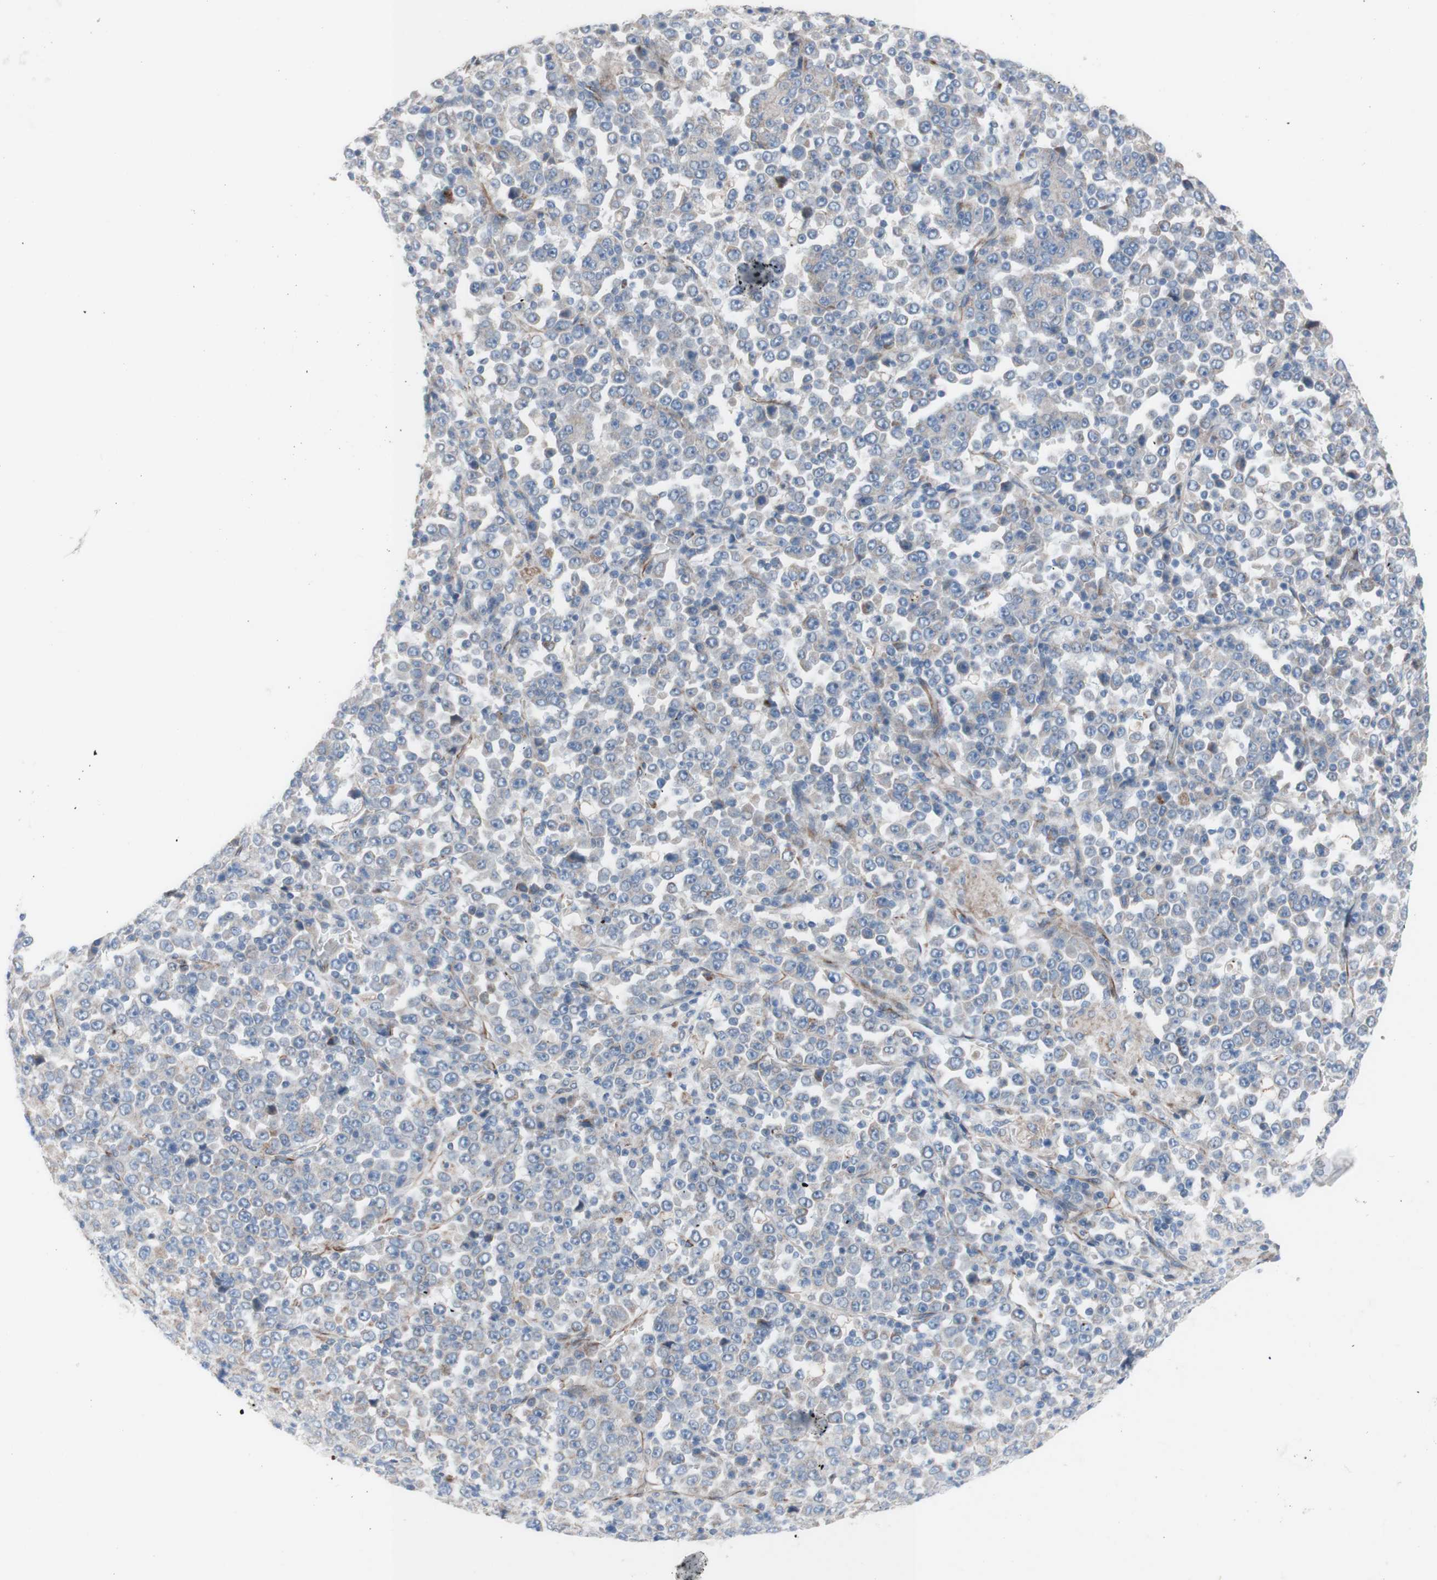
{"staining": {"intensity": "weak", "quantity": "<25%", "location": "cytoplasmic/membranous"}, "tissue": "stomach cancer", "cell_type": "Tumor cells", "image_type": "cancer", "snomed": [{"axis": "morphology", "description": "Normal tissue, NOS"}, {"axis": "morphology", "description": "Adenocarcinoma, NOS"}, {"axis": "topography", "description": "Stomach, upper"}, {"axis": "topography", "description": "Stomach"}], "caption": "This is an IHC image of human stomach adenocarcinoma. There is no positivity in tumor cells.", "gene": "AGPAT5", "patient": {"sex": "male", "age": 59}}